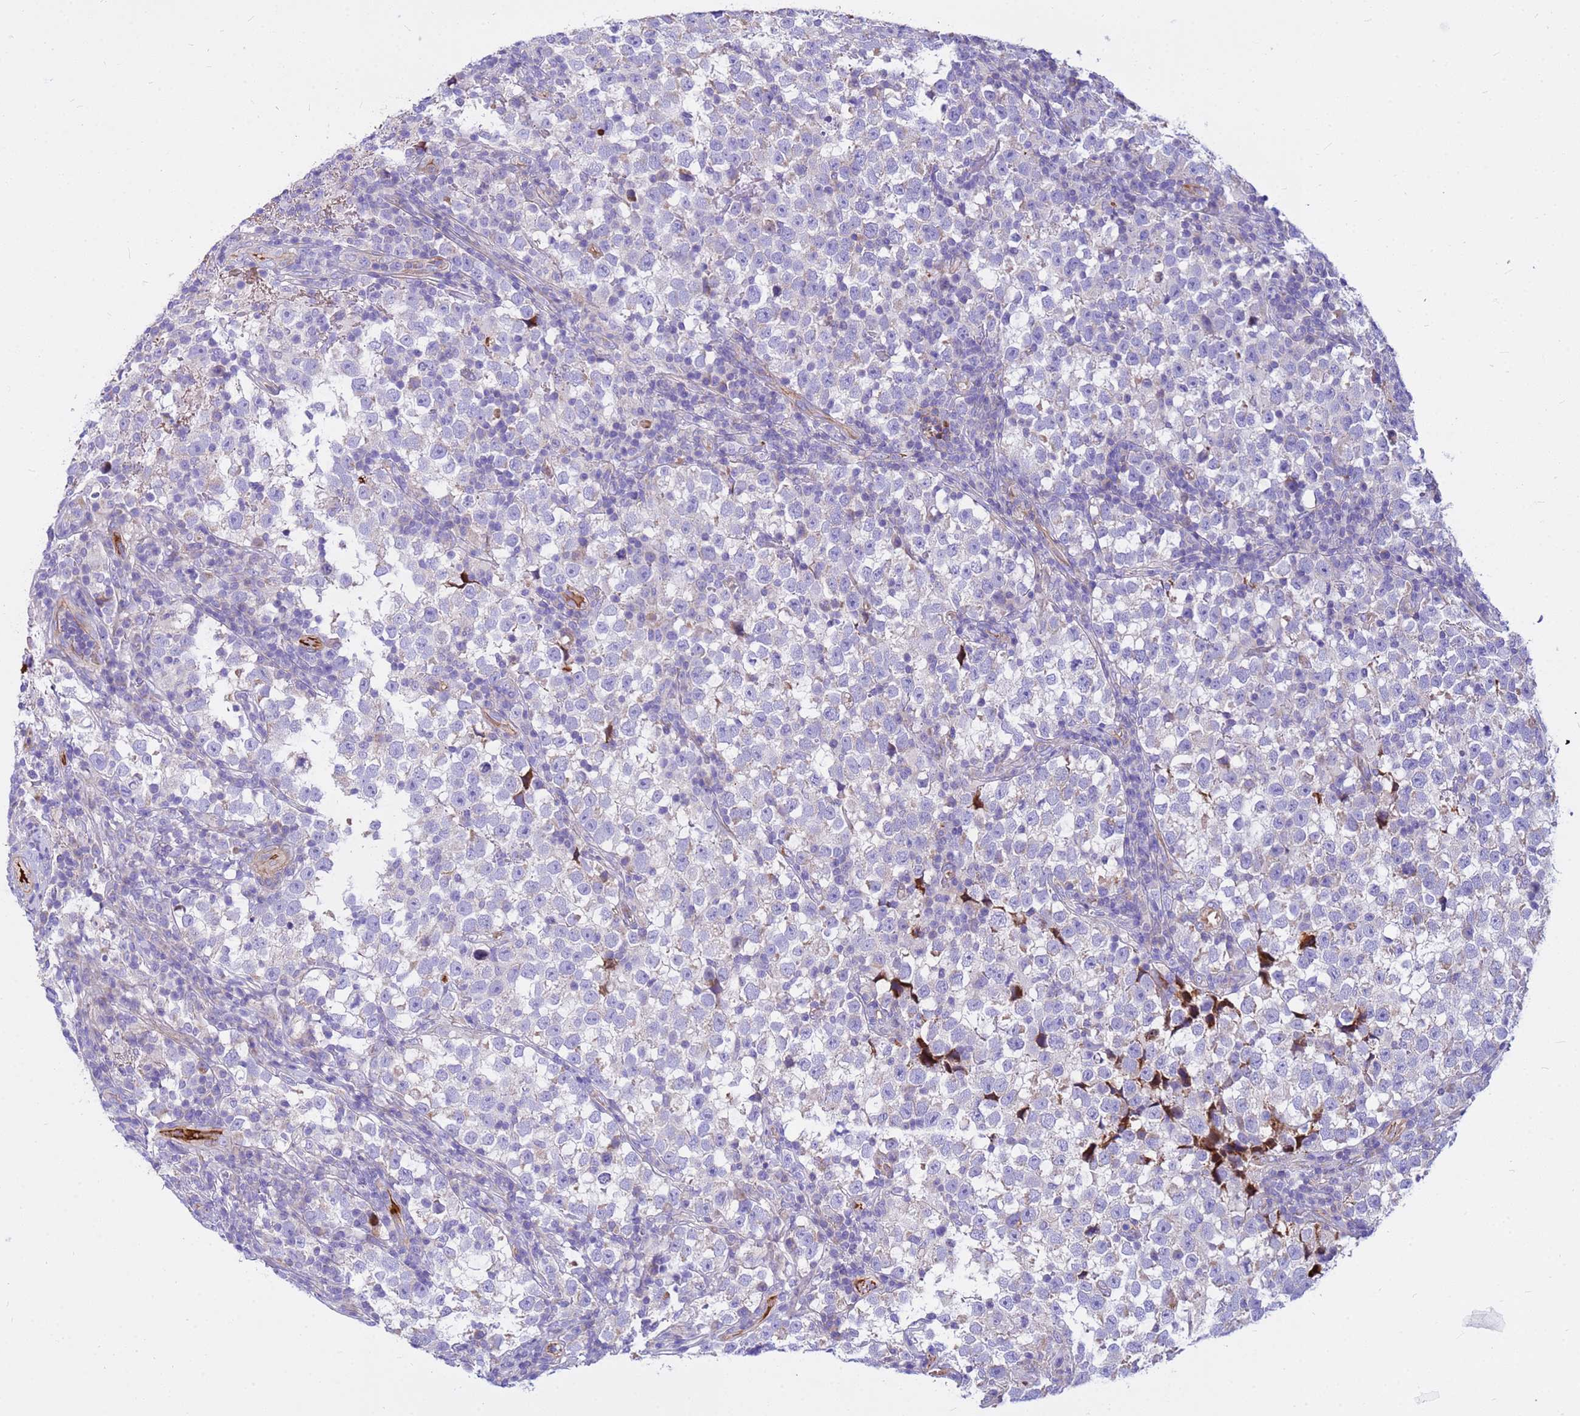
{"staining": {"intensity": "negative", "quantity": "none", "location": "none"}, "tissue": "testis cancer", "cell_type": "Tumor cells", "image_type": "cancer", "snomed": [{"axis": "morphology", "description": "Normal tissue, NOS"}, {"axis": "morphology", "description": "Seminoma, NOS"}, {"axis": "topography", "description": "Testis"}], "caption": "Immunohistochemistry photomicrograph of neoplastic tissue: human testis cancer (seminoma) stained with DAB (3,3'-diaminobenzidine) shows no significant protein expression in tumor cells.", "gene": "CRHBP", "patient": {"sex": "male", "age": 43}}